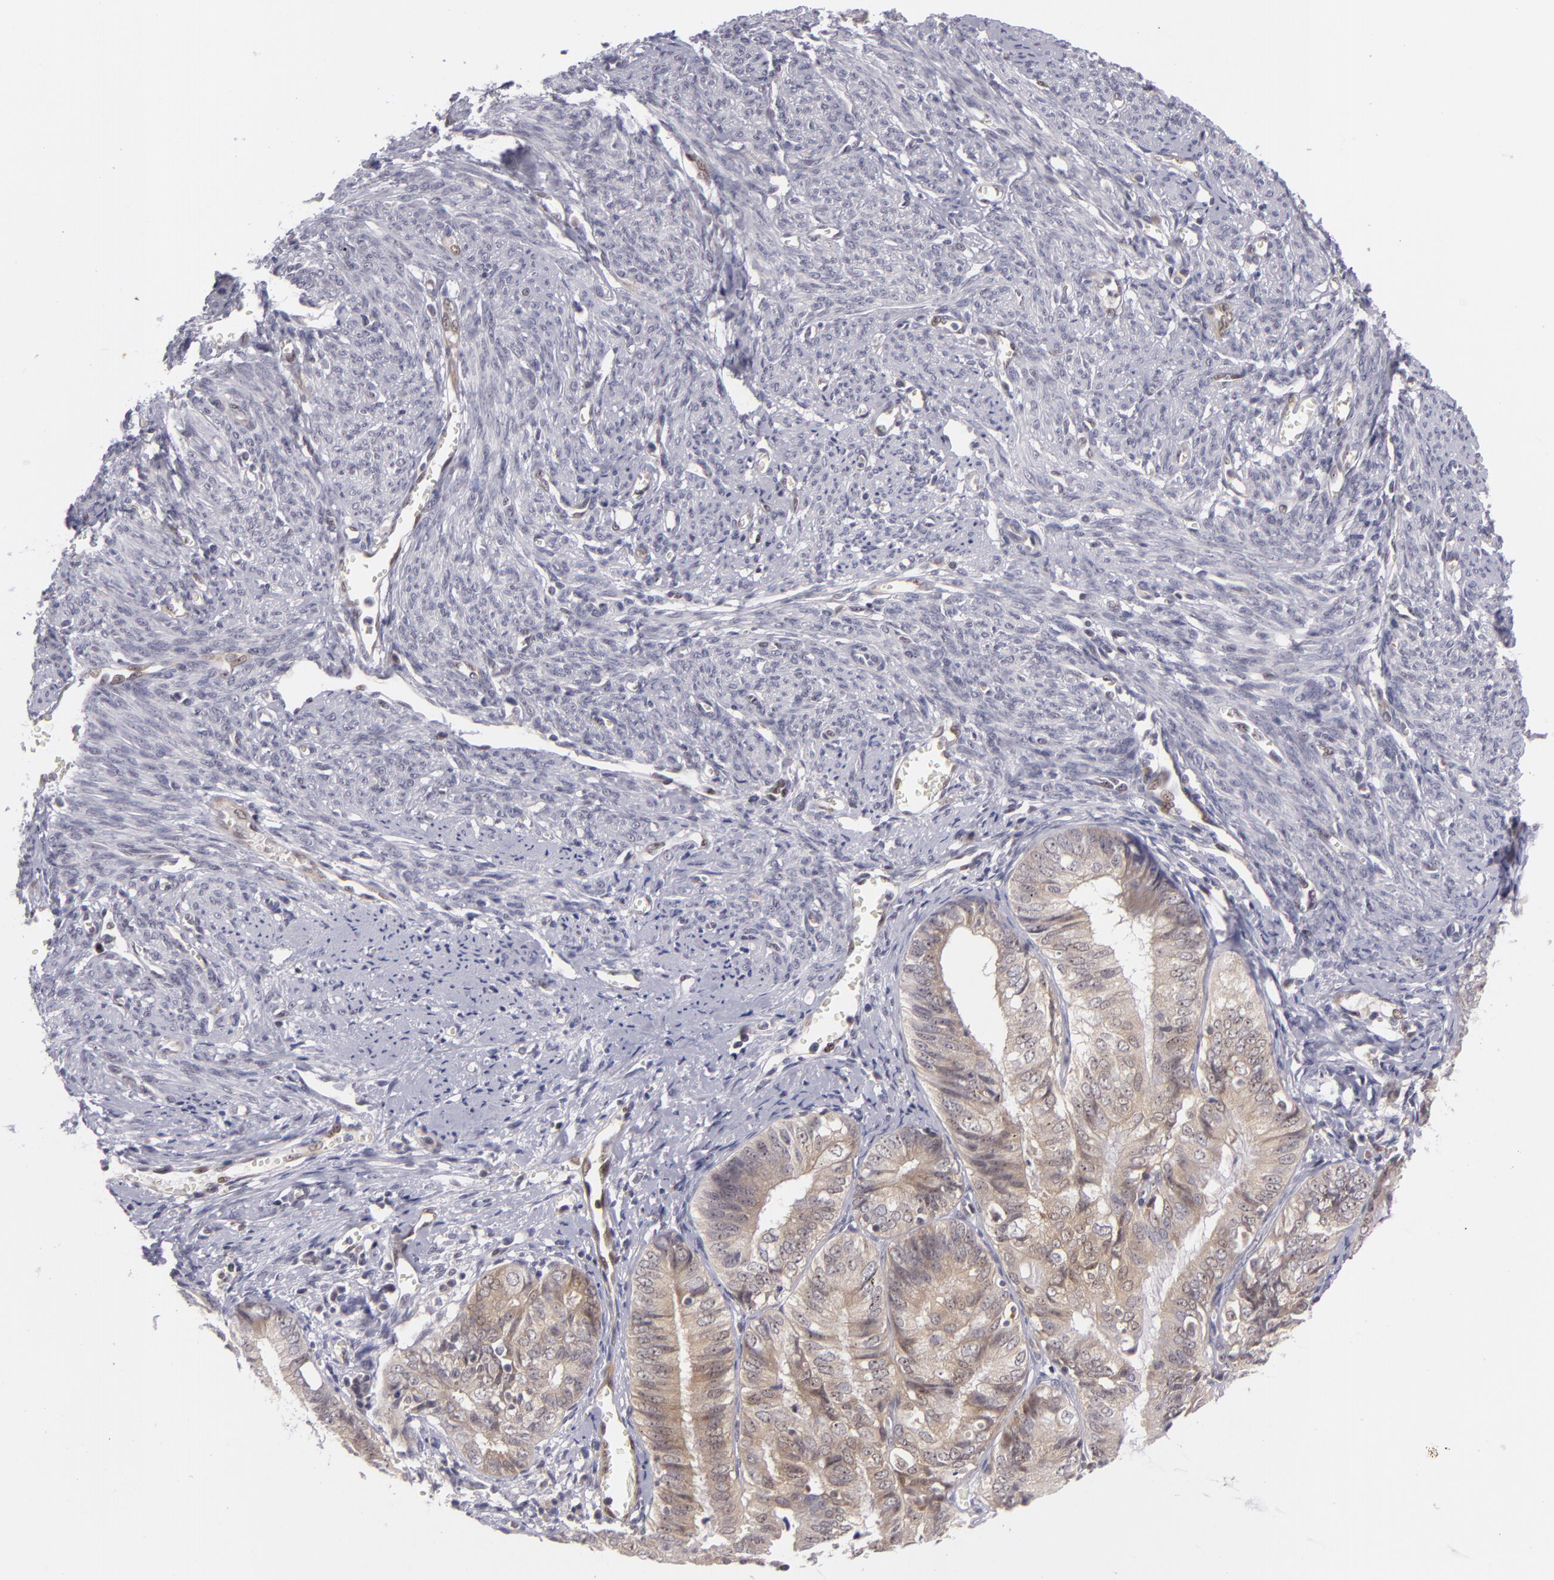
{"staining": {"intensity": "moderate", "quantity": "25%-75%", "location": "cytoplasmic/membranous"}, "tissue": "endometrial cancer", "cell_type": "Tumor cells", "image_type": "cancer", "snomed": [{"axis": "morphology", "description": "Adenocarcinoma, NOS"}, {"axis": "topography", "description": "Endometrium"}], "caption": "Tumor cells demonstrate medium levels of moderate cytoplasmic/membranous staining in about 25%-75% of cells in human adenocarcinoma (endometrial).", "gene": "BCL10", "patient": {"sex": "female", "age": 66}}